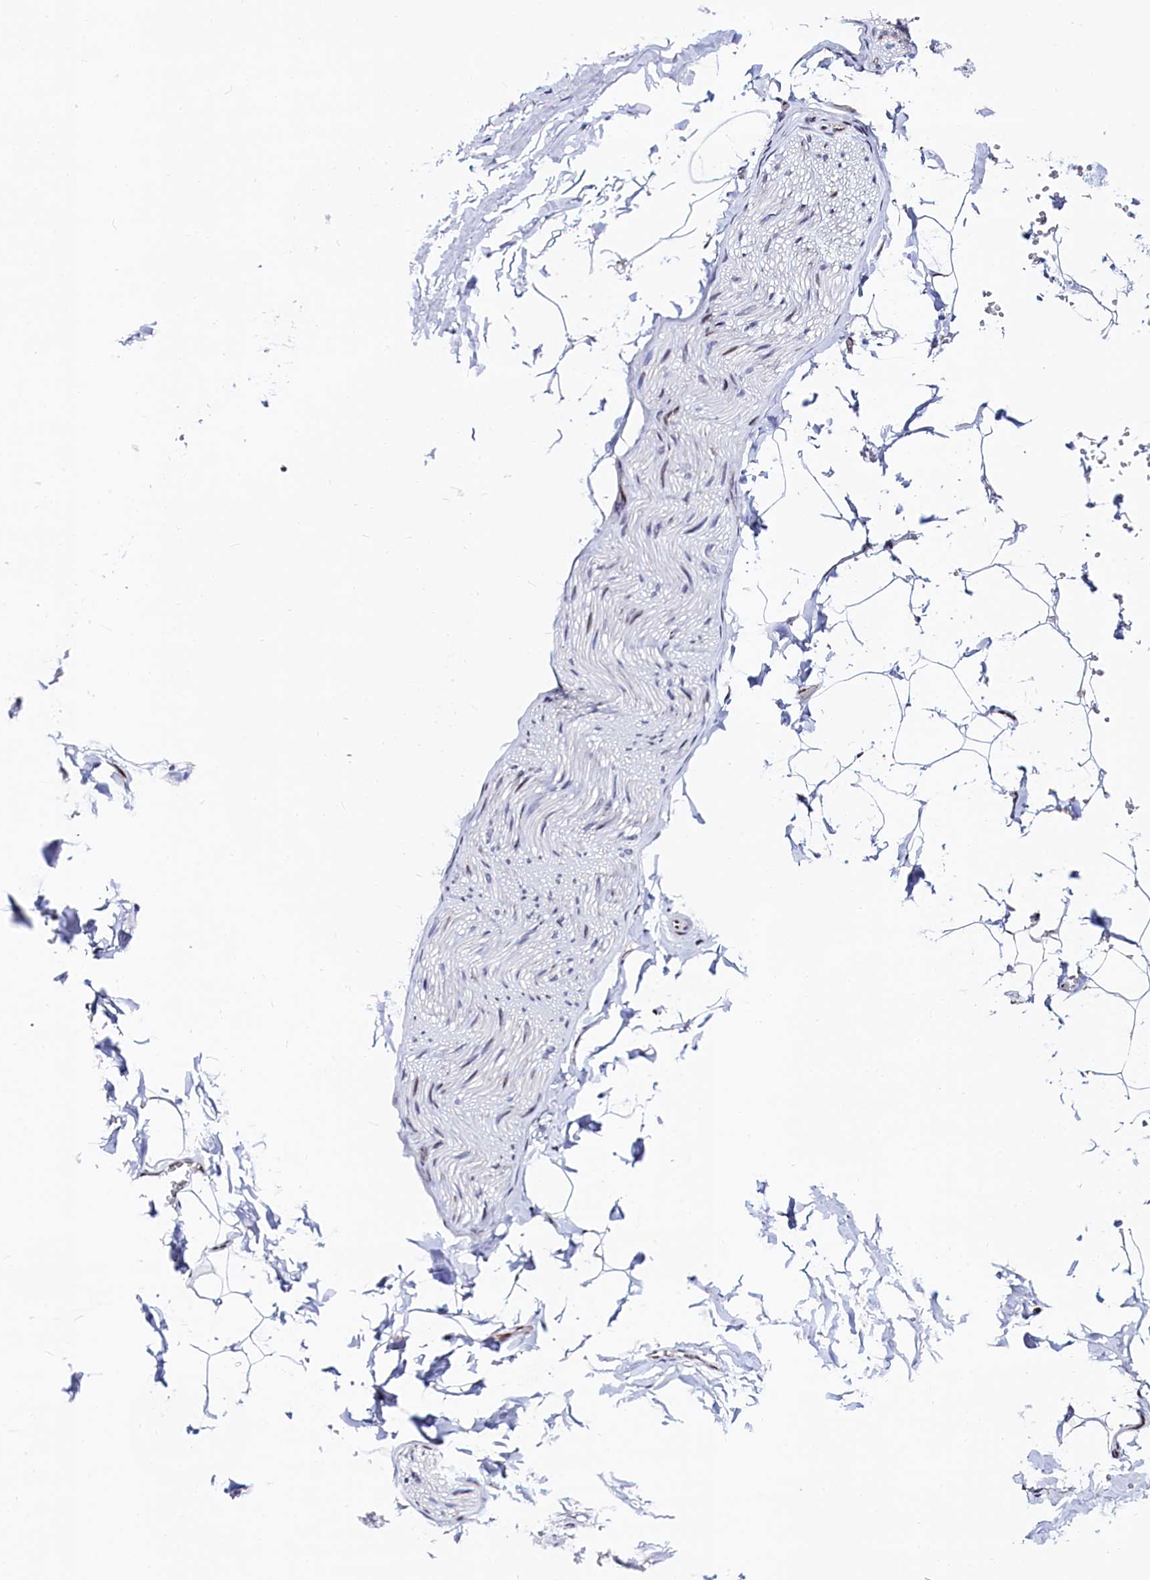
{"staining": {"intensity": "negative", "quantity": "none", "location": "none"}, "tissue": "adipose tissue", "cell_type": "Adipocytes", "image_type": "normal", "snomed": [{"axis": "morphology", "description": "Normal tissue, NOS"}, {"axis": "topography", "description": "Gallbladder"}, {"axis": "topography", "description": "Peripheral nerve tissue"}], "caption": "A high-resolution image shows immunohistochemistry (IHC) staining of normal adipose tissue, which displays no significant expression in adipocytes. (DAB immunohistochemistry with hematoxylin counter stain).", "gene": "HDGFL3", "patient": {"sex": "male", "age": 38}}